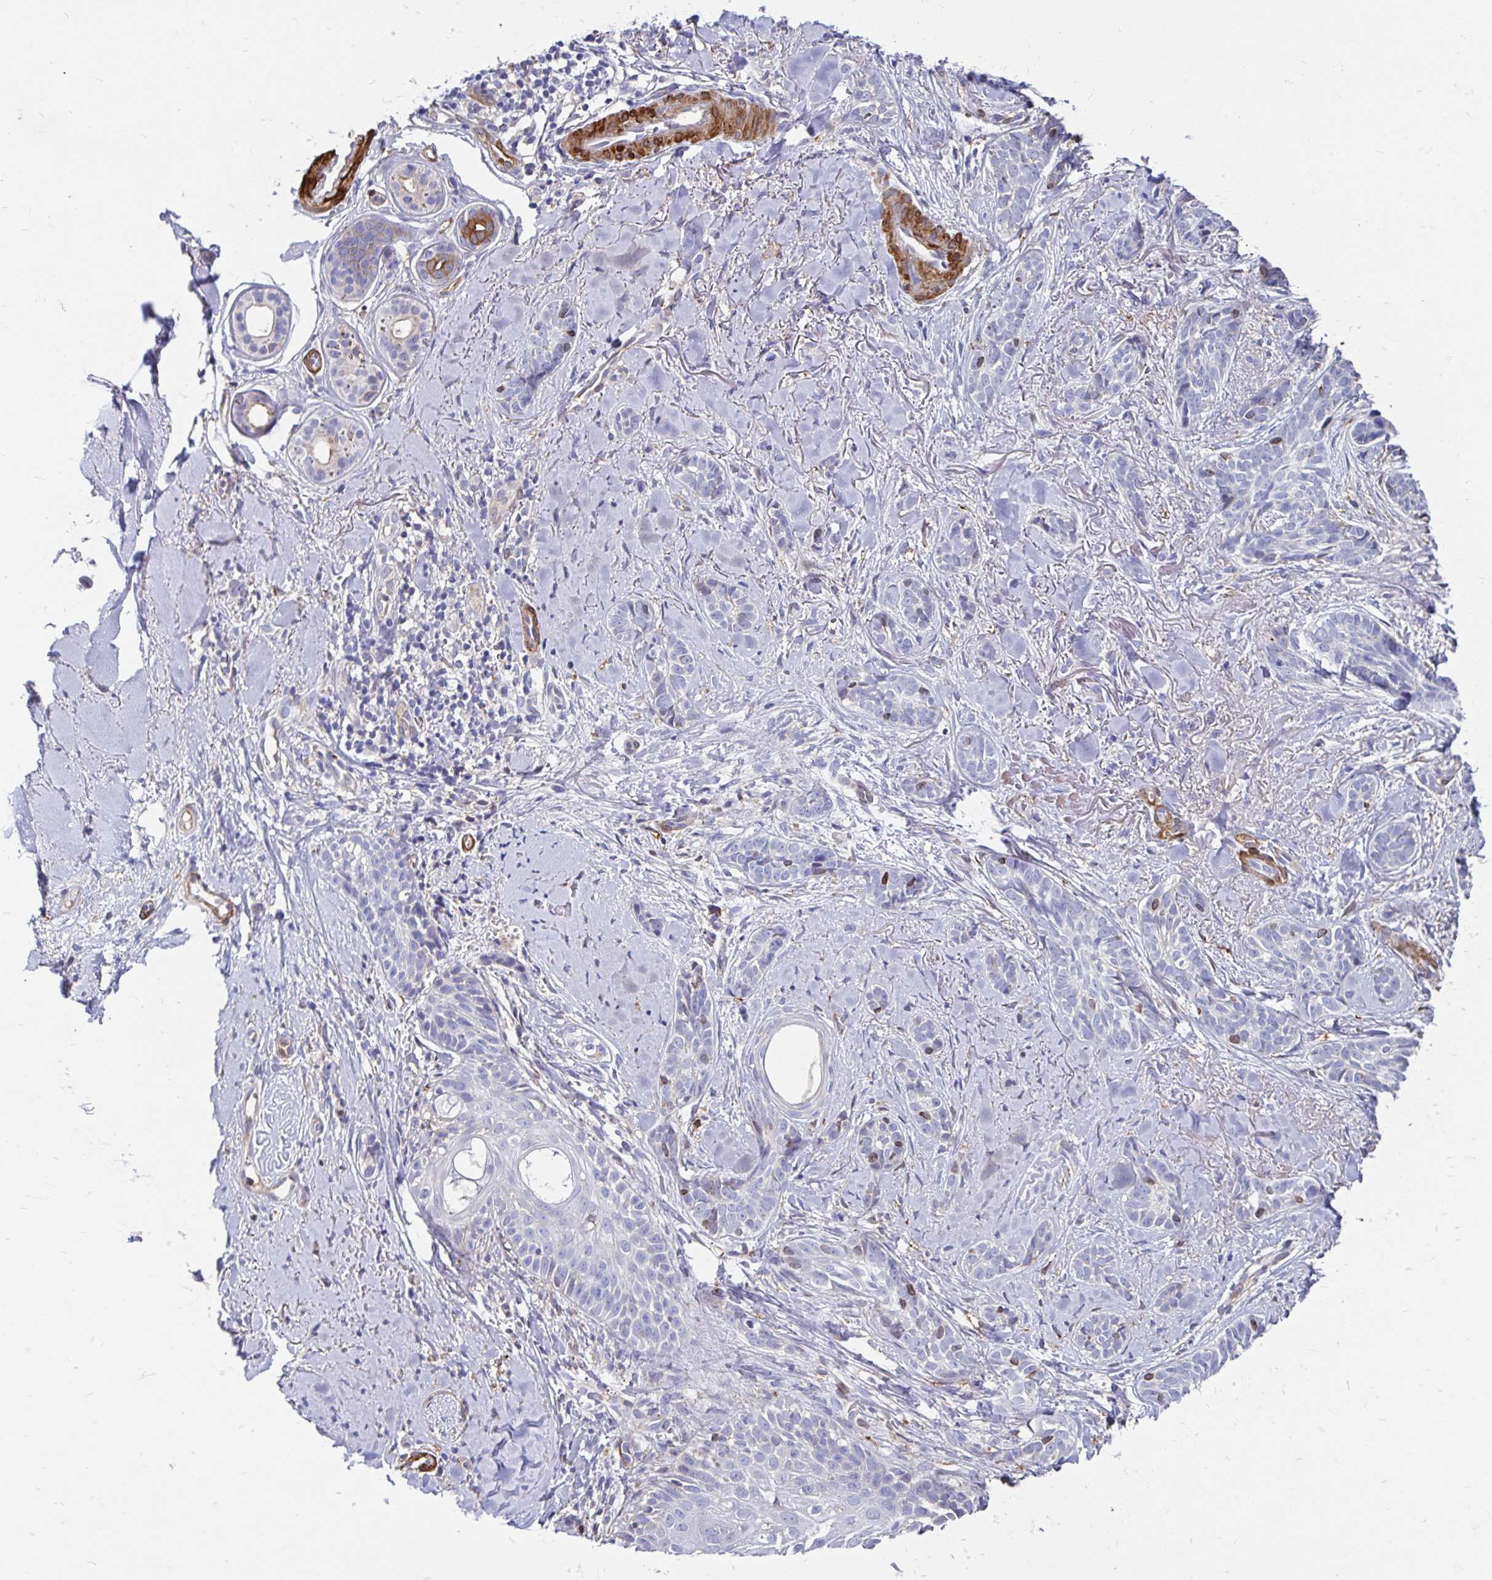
{"staining": {"intensity": "negative", "quantity": "none", "location": "none"}, "tissue": "skin cancer", "cell_type": "Tumor cells", "image_type": "cancer", "snomed": [{"axis": "morphology", "description": "Basal cell carcinoma"}, {"axis": "morphology", "description": "BCC, high aggressive"}, {"axis": "topography", "description": "Skin"}], "caption": "Tumor cells are negative for protein expression in human skin cancer (basal cell carcinoma).", "gene": "CDKL1", "patient": {"sex": "female", "age": 79}}